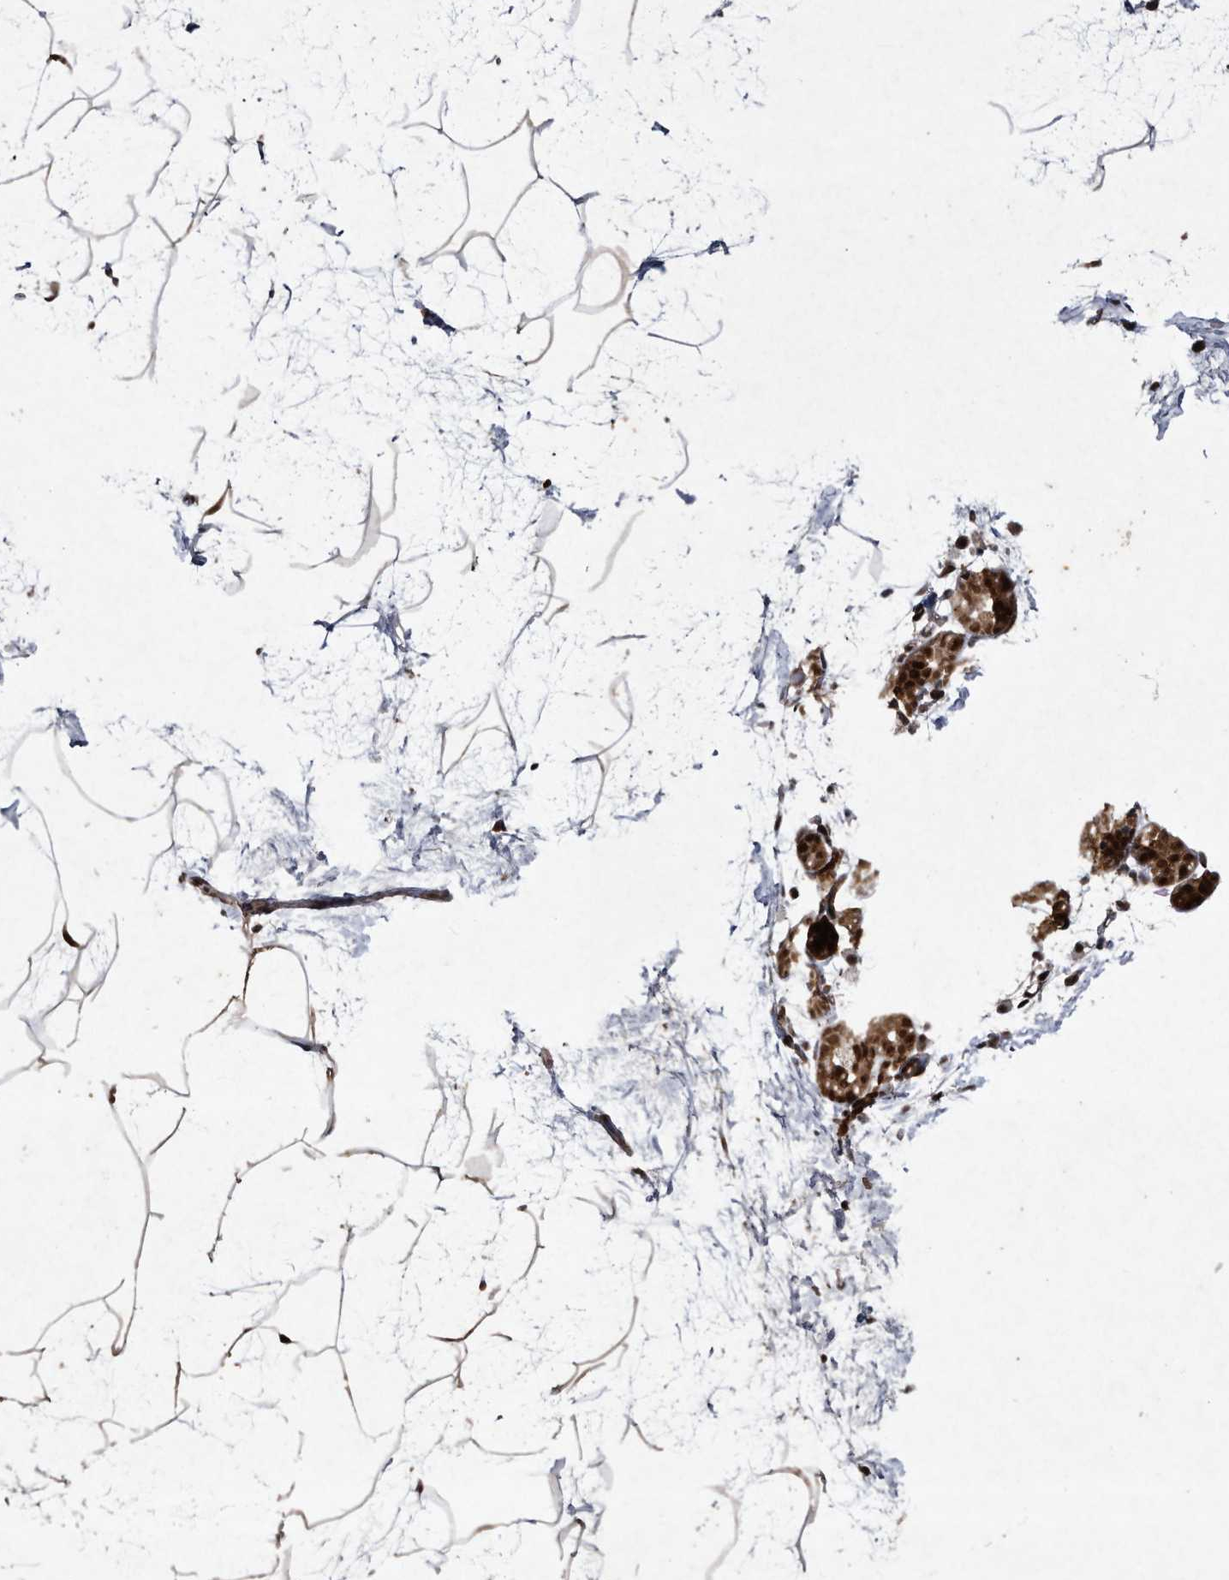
{"staining": {"intensity": "moderate", "quantity": ">75%", "location": "cytoplasmic/membranous,nuclear"}, "tissue": "breast", "cell_type": "Adipocytes", "image_type": "normal", "snomed": [{"axis": "morphology", "description": "Normal tissue, NOS"}, {"axis": "topography", "description": "Breast"}], "caption": "IHC (DAB) staining of unremarkable human breast reveals moderate cytoplasmic/membranous,nuclear protein positivity in approximately >75% of adipocytes.", "gene": "RAD23B", "patient": {"sex": "female", "age": 62}}